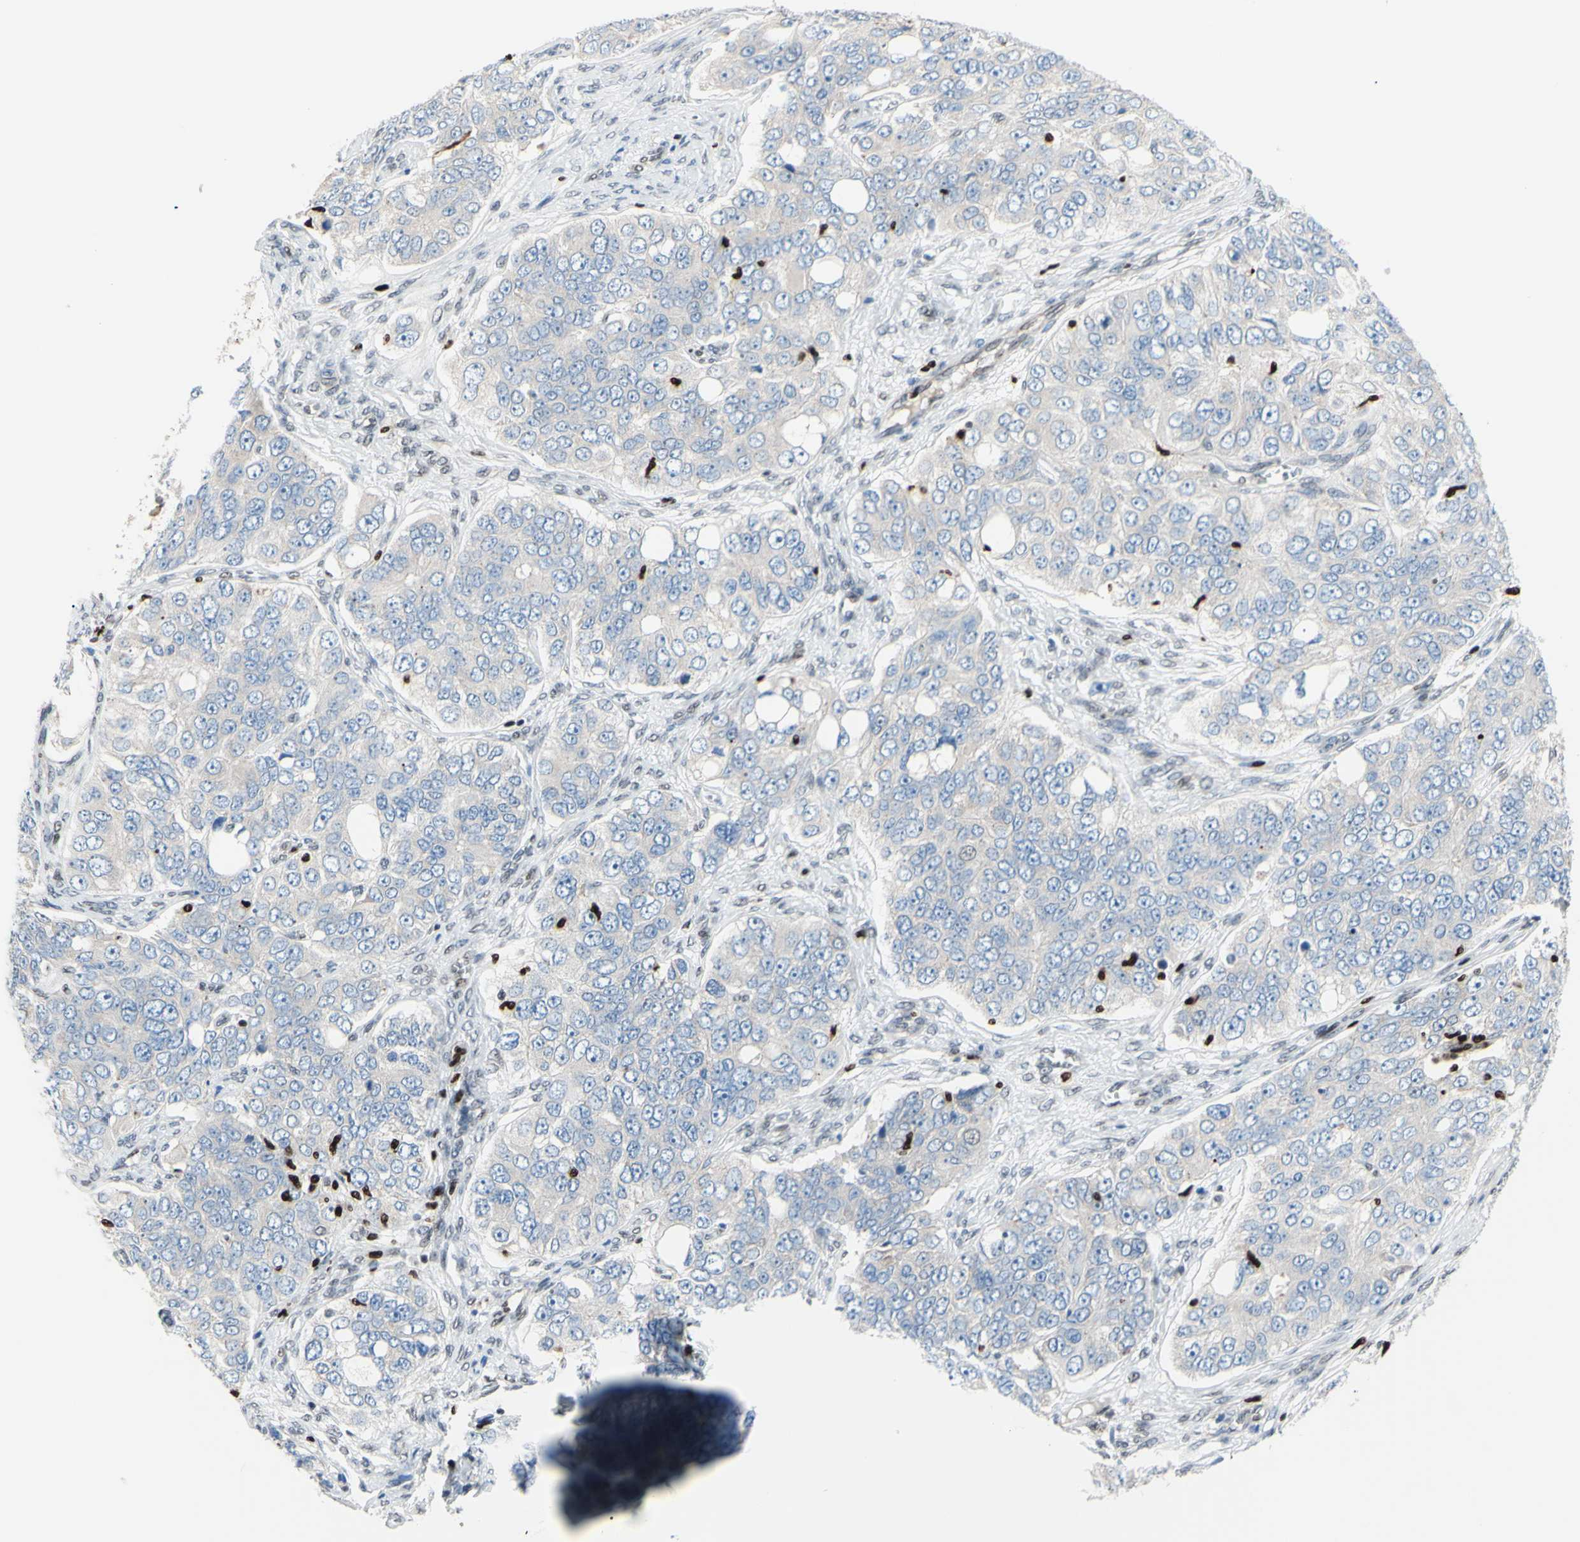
{"staining": {"intensity": "negative", "quantity": "none", "location": "none"}, "tissue": "ovarian cancer", "cell_type": "Tumor cells", "image_type": "cancer", "snomed": [{"axis": "morphology", "description": "Carcinoma, endometroid"}, {"axis": "topography", "description": "Ovary"}], "caption": "Immunohistochemistry of endometroid carcinoma (ovarian) demonstrates no expression in tumor cells.", "gene": "EED", "patient": {"sex": "female", "age": 51}}